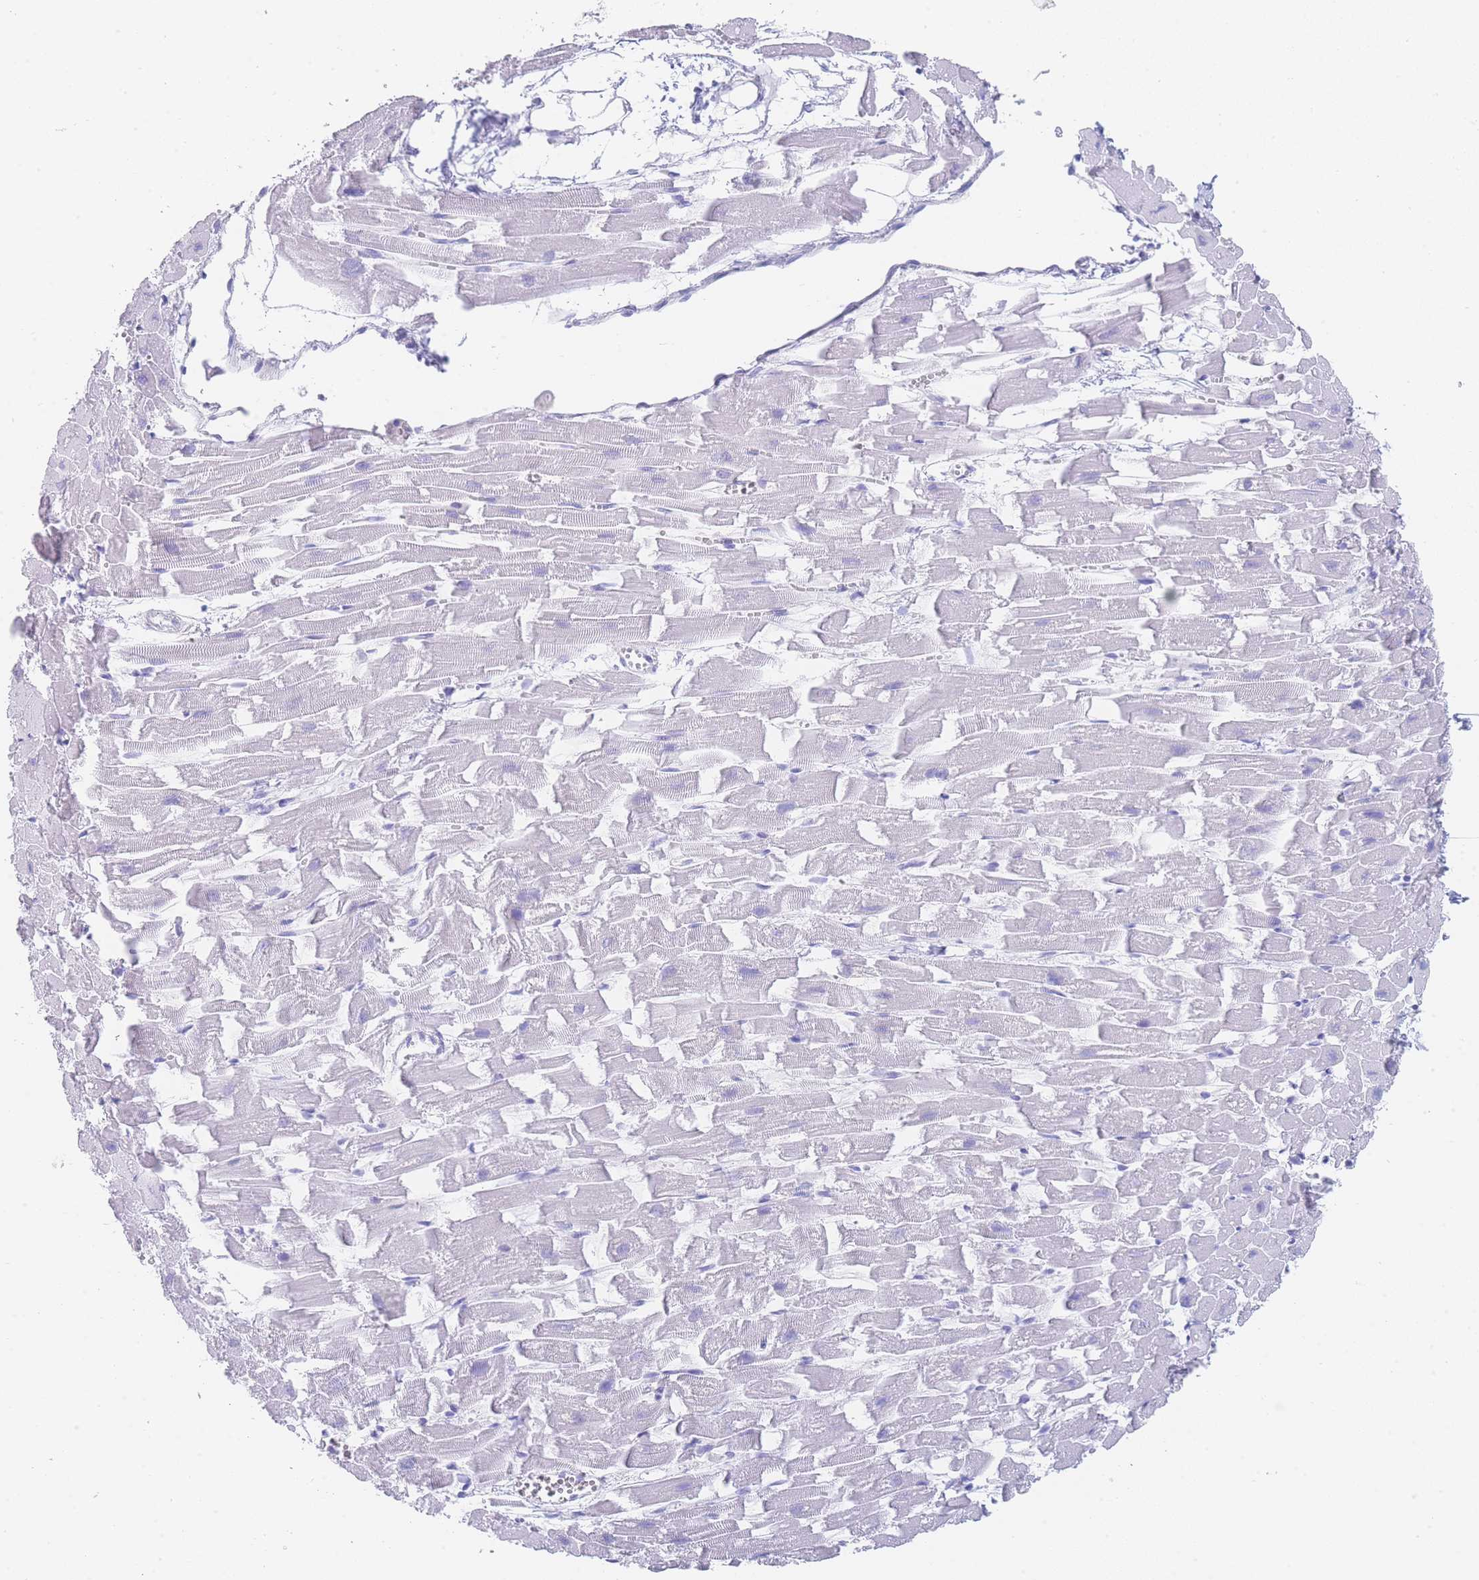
{"staining": {"intensity": "negative", "quantity": "none", "location": "none"}, "tissue": "heart muscle", "cell_type": "Cardiomyocytes", "image_type": "normal", "snomed": [{"axis": "morphology", "description": "Normal tissue, NOS"}, {"axis": "topography", "description": "Heart"}], "caption": "This is a photomicrograph of immunohistochemistry staining of unremarkable heart muscle, which shows no positivity in cardiomyocytes.", "gene": "LZTFL1", "patient": {"sex": "female", "age": 64}}